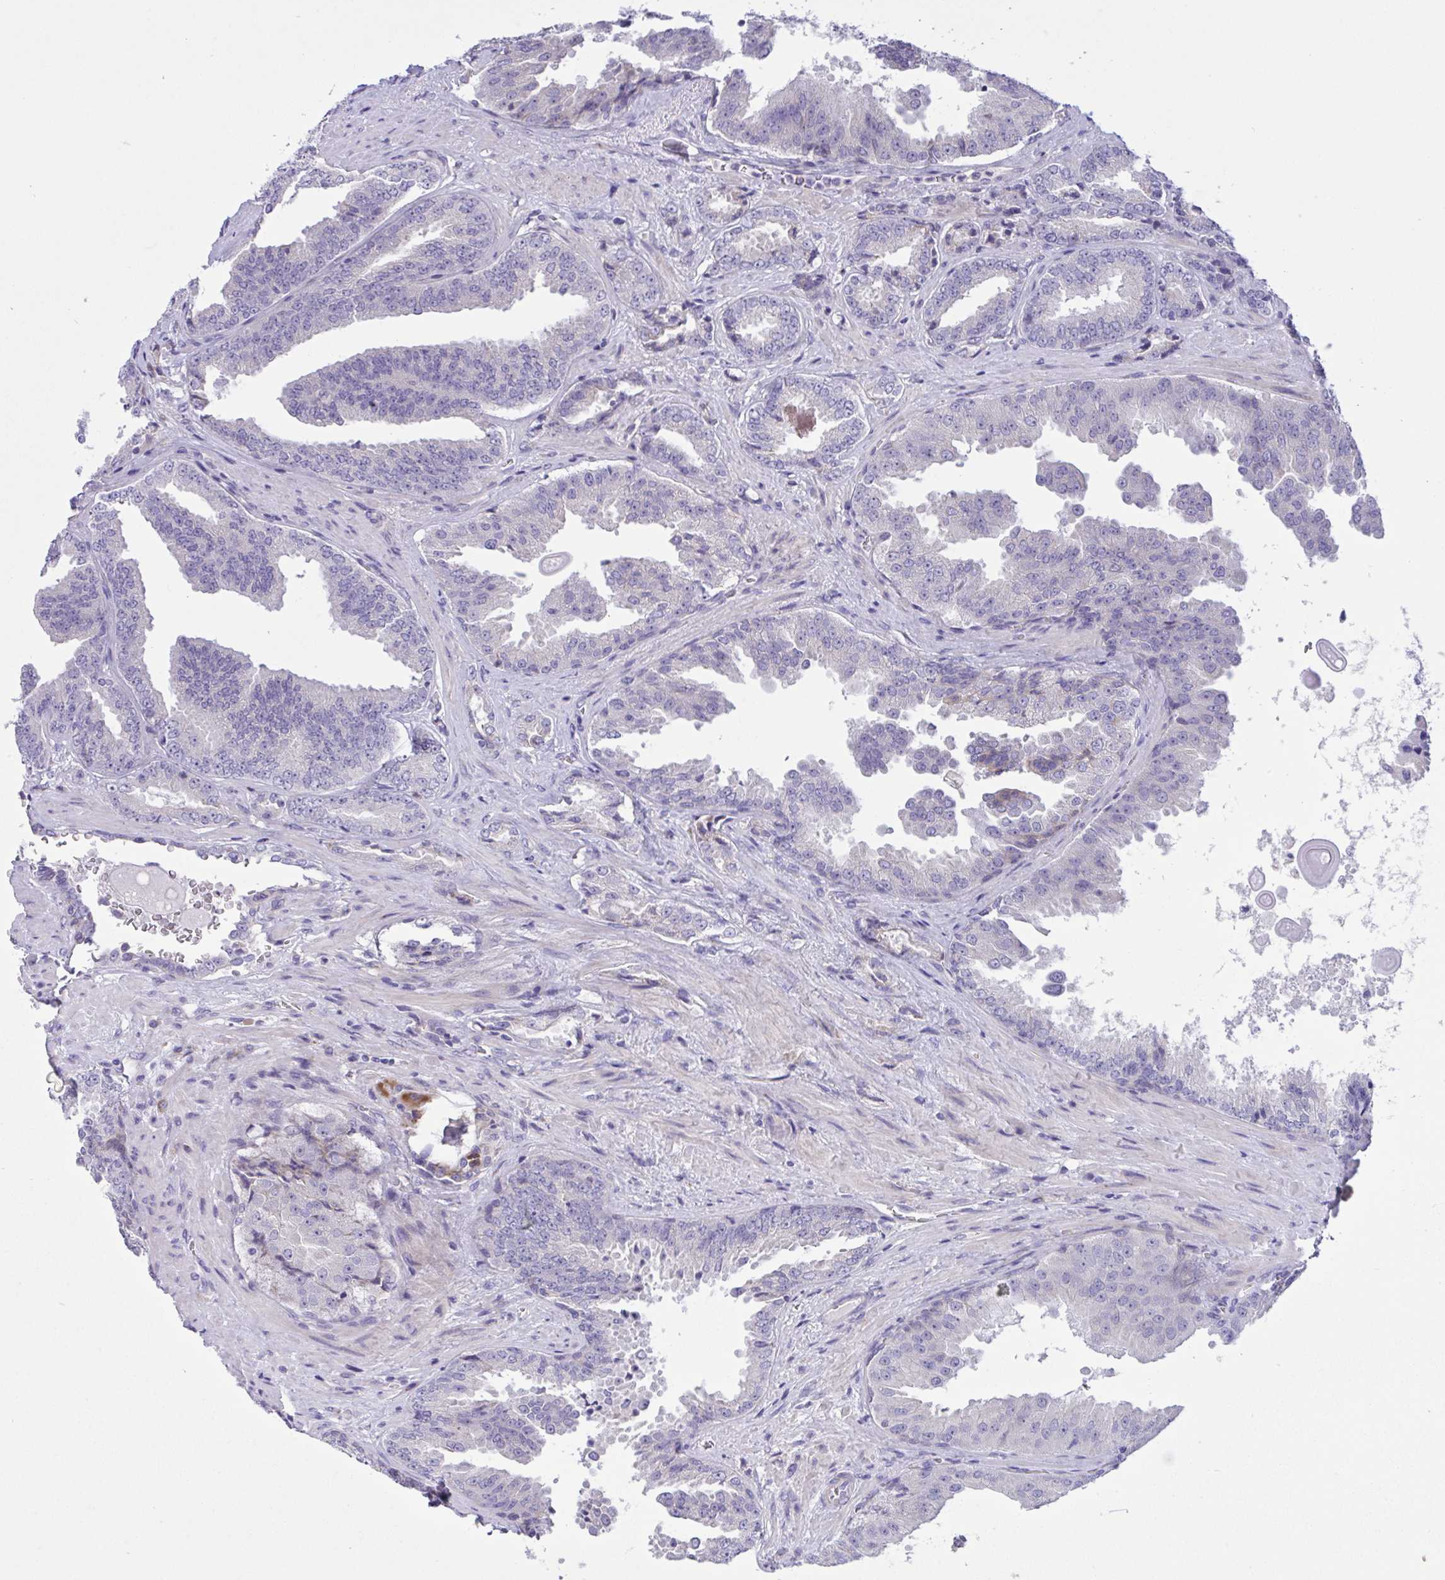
{"staining": {"intensity": "negative", "quantity": "none", "location": "none"}, "tissue": "prostate cancer", "cell_type": "Tumor cells", "image_type": "cancer", "snomed": [{"axis": "morphology", "description": "Adenocarcinoma, Low grade"}, {"axis": "topography", "description": "Prostate"}], "caption": "DAB (3,3'-diaminobenzidine) immunohistochemical staining of human low-grade adenocarcinoma (prostate) exhibits no significant staining in tumor cells.", "gene": "DSC3", "patient": {"sex": "male", "age": 67}}